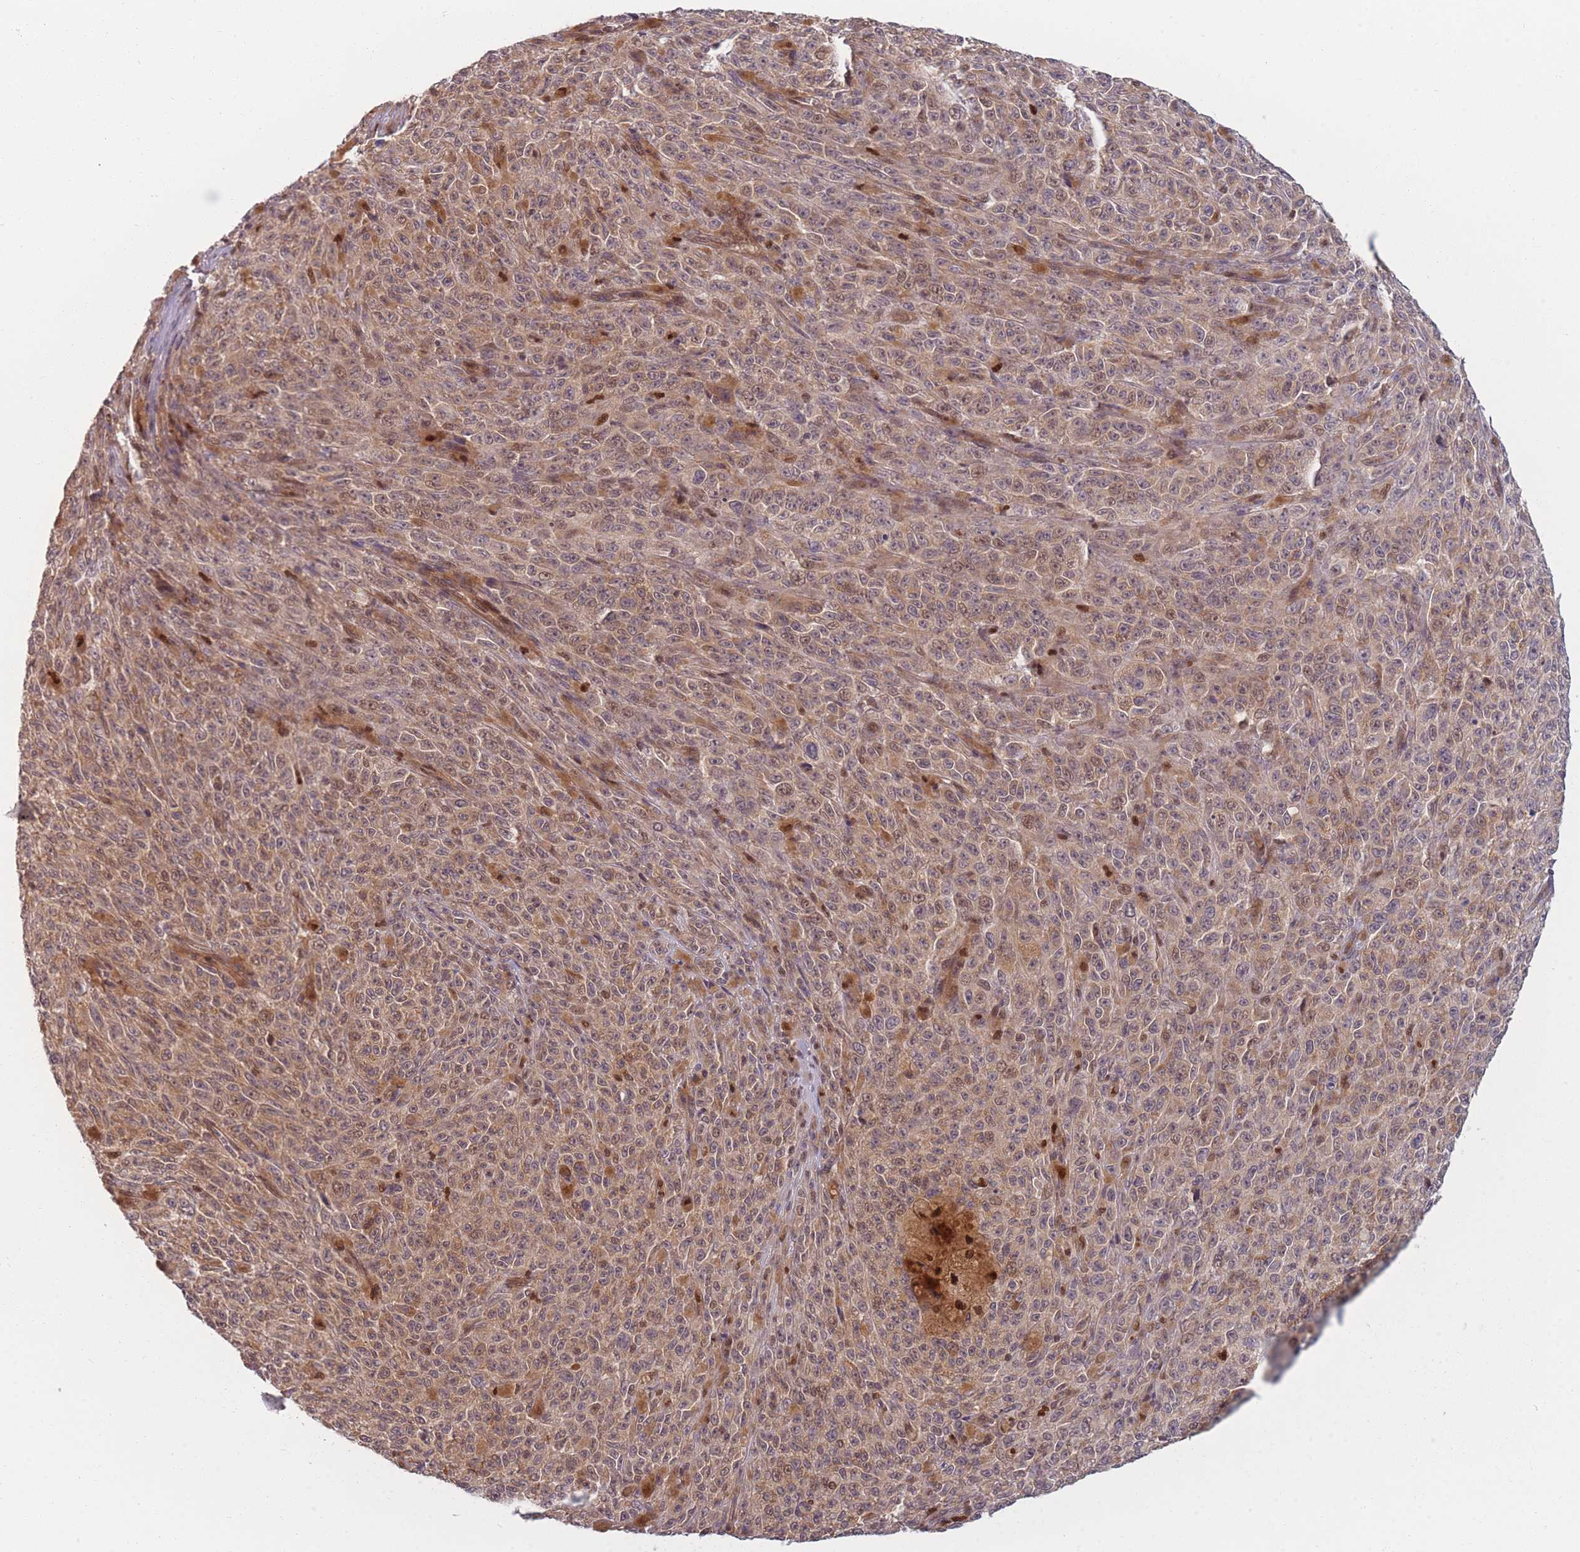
{"staining": {"intensity": "moderate", "quantity": ">75%", "location": "cytoplasmic/membranous,nuclear"}, "tissue": "melanoma", "cell_type": "Tumor cells", "image_type": "cancer", "snomed": [{"axis": "morphology", "description": "Malignant melanoma, NOS"}, {"axis": "topography", "description": "Skin"}], "caption": "Protein expression analysis of malignant melanoma demonstrates moderate cytoplasmic/membranous and nuclear staining in approximately >75% of tumor cells.", "gene": "FAM153A", "patient": {"sex": "female", "age": 82}}